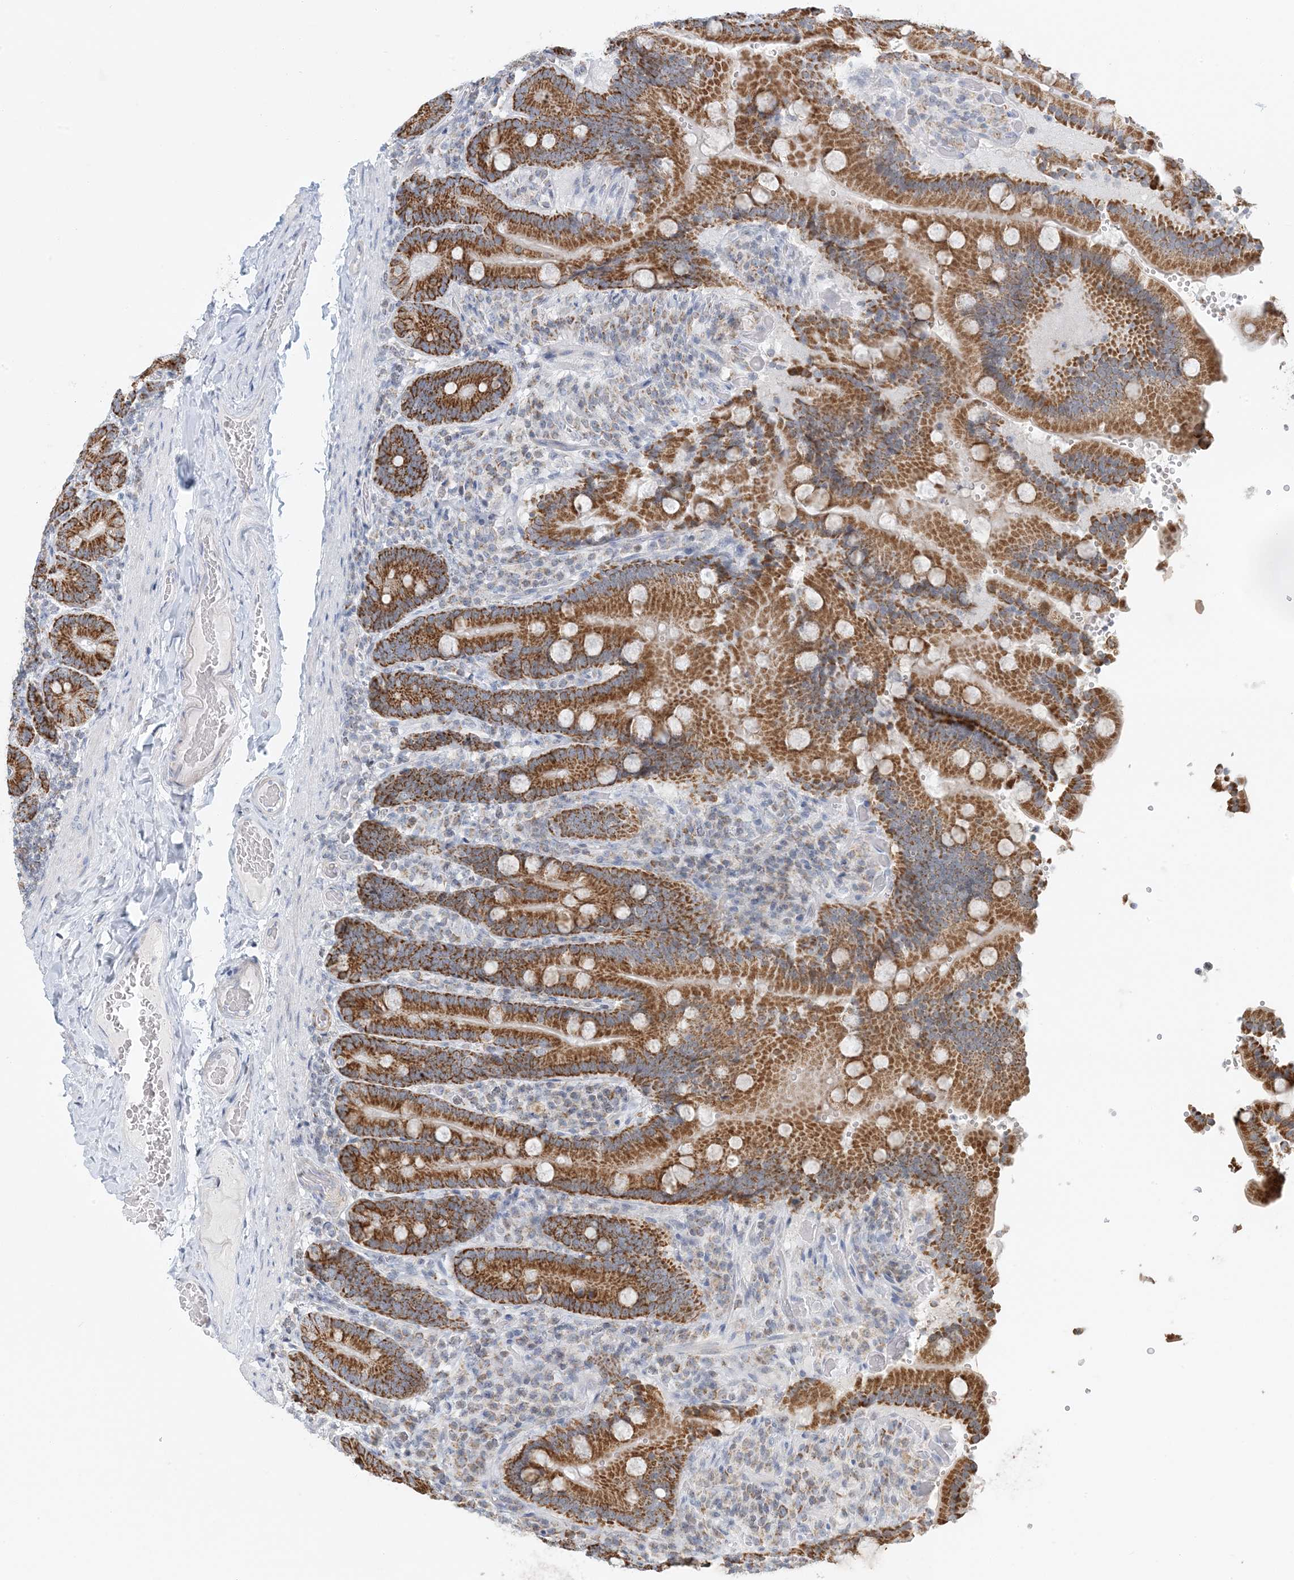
{"staining": {"intensity": "strong", "quantity": ">75%", "location": "cytoplasmic/membranous"}, "tissue": "duodenum", "cell_type": "Glandular cells", "image_type": "normal", "snomed": [{"axis": "morphology", "description": "Normal tissue, NOS"}, {"axis": "topography", "description": "Duodenum"}], "caption": "This image demonstrates IHC staining of benign duodenum, with high strong cytoplasmic/membranous staining in approximately >75% of glandular cells.", "gene": "BDH1", "patient": {"sex": "female", "age": 62}}